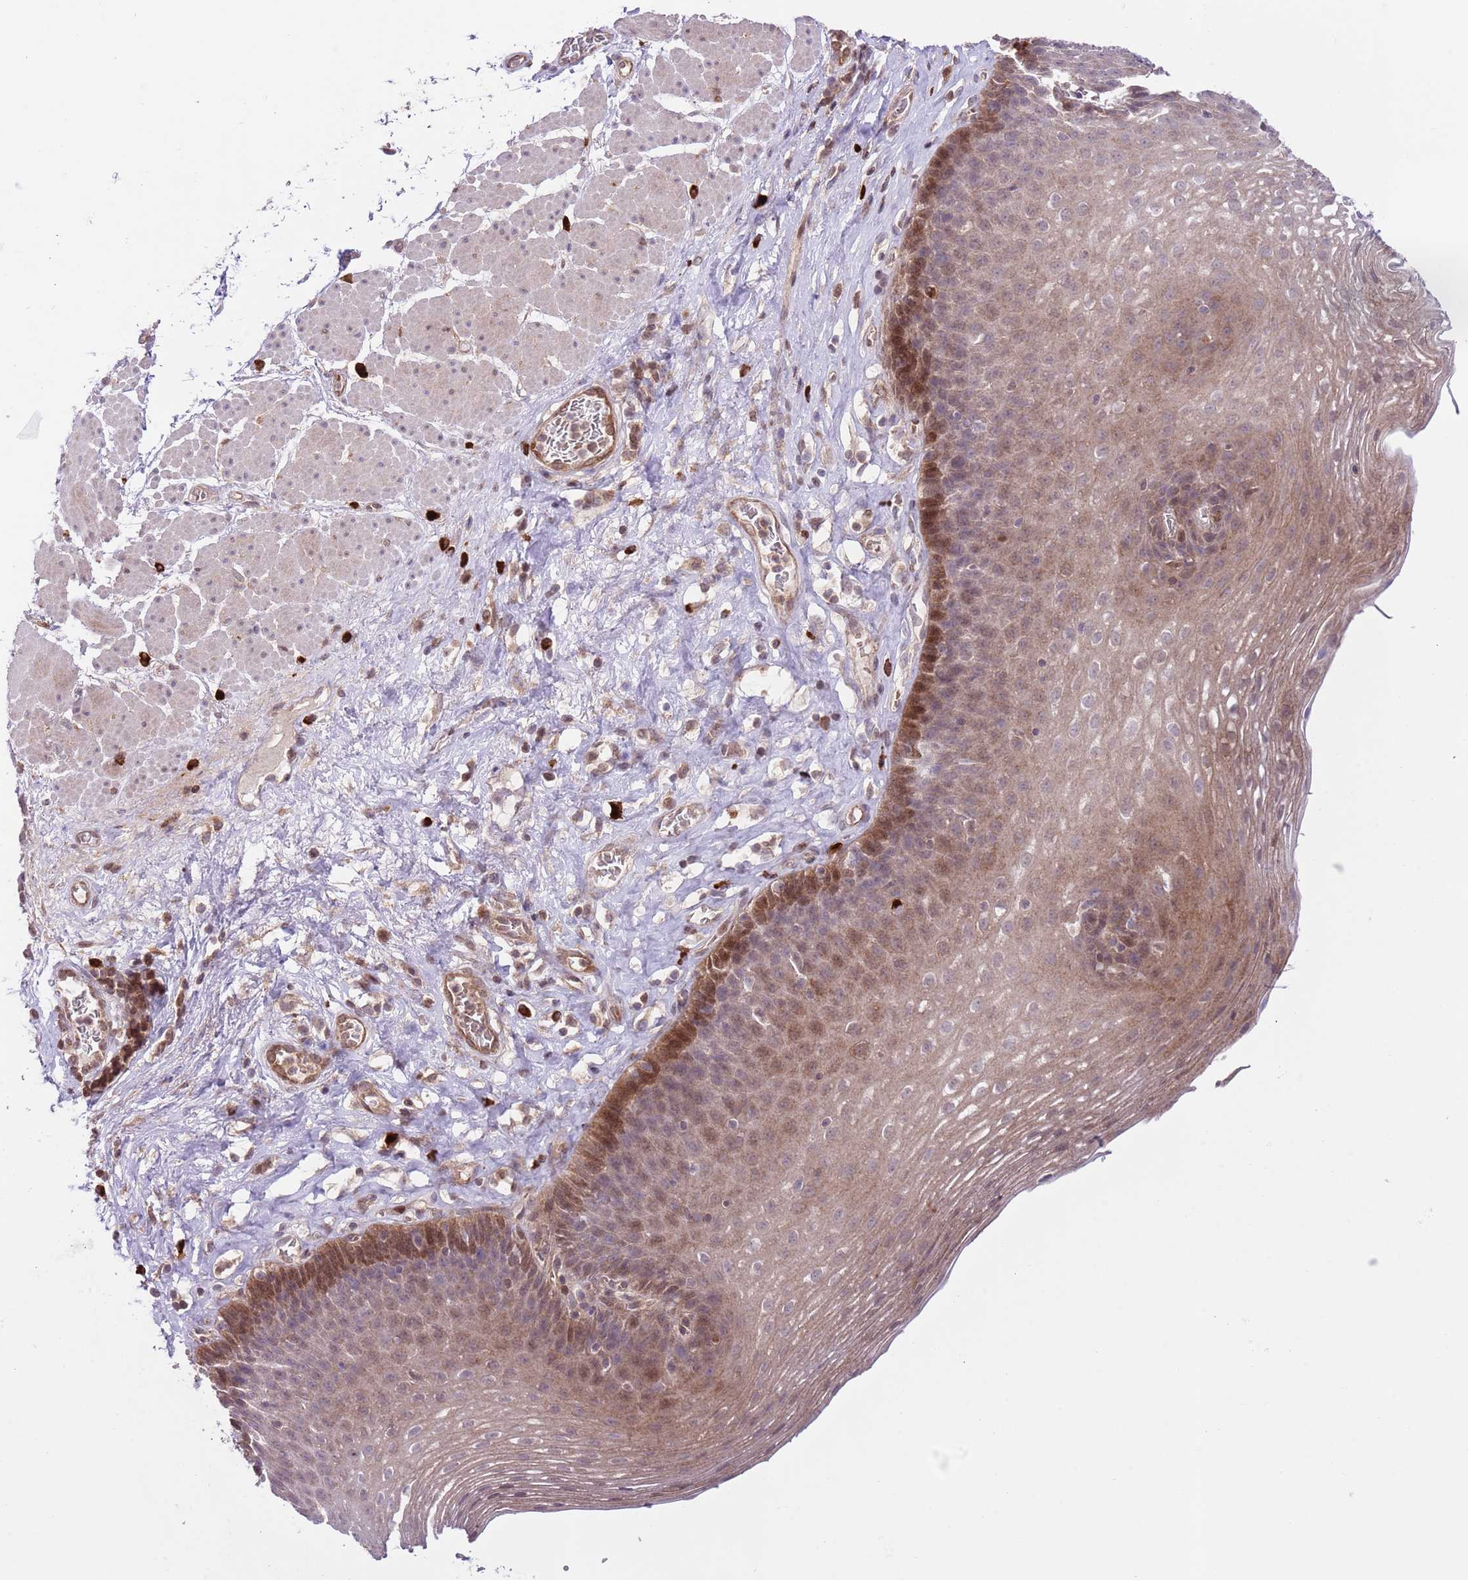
{"staining": {"intensity": "weak", "quantity": ">75%", "location": "cytoplasmic/membranous,nuclear"}, "tissue": "esophagus", "cell_type": "Squamous epithelial cells", "image_type": "normal", "snomed": [{"axis": "morphology", "description": "Normal tissue, NOS"}, {"axis": "topography", "description": "Esophagus"}], "caption": "The micrograph shows staining of normal esophagus, revealing weak cytoplasmic/membranous,nuclear protein expression (brown color) within squamous epithelial cells. (DAB IHC, brown staining for protein, blue staining for nuclei).", "gene": "HDHD2", "patient": {"sex": "female", "age": 66}}